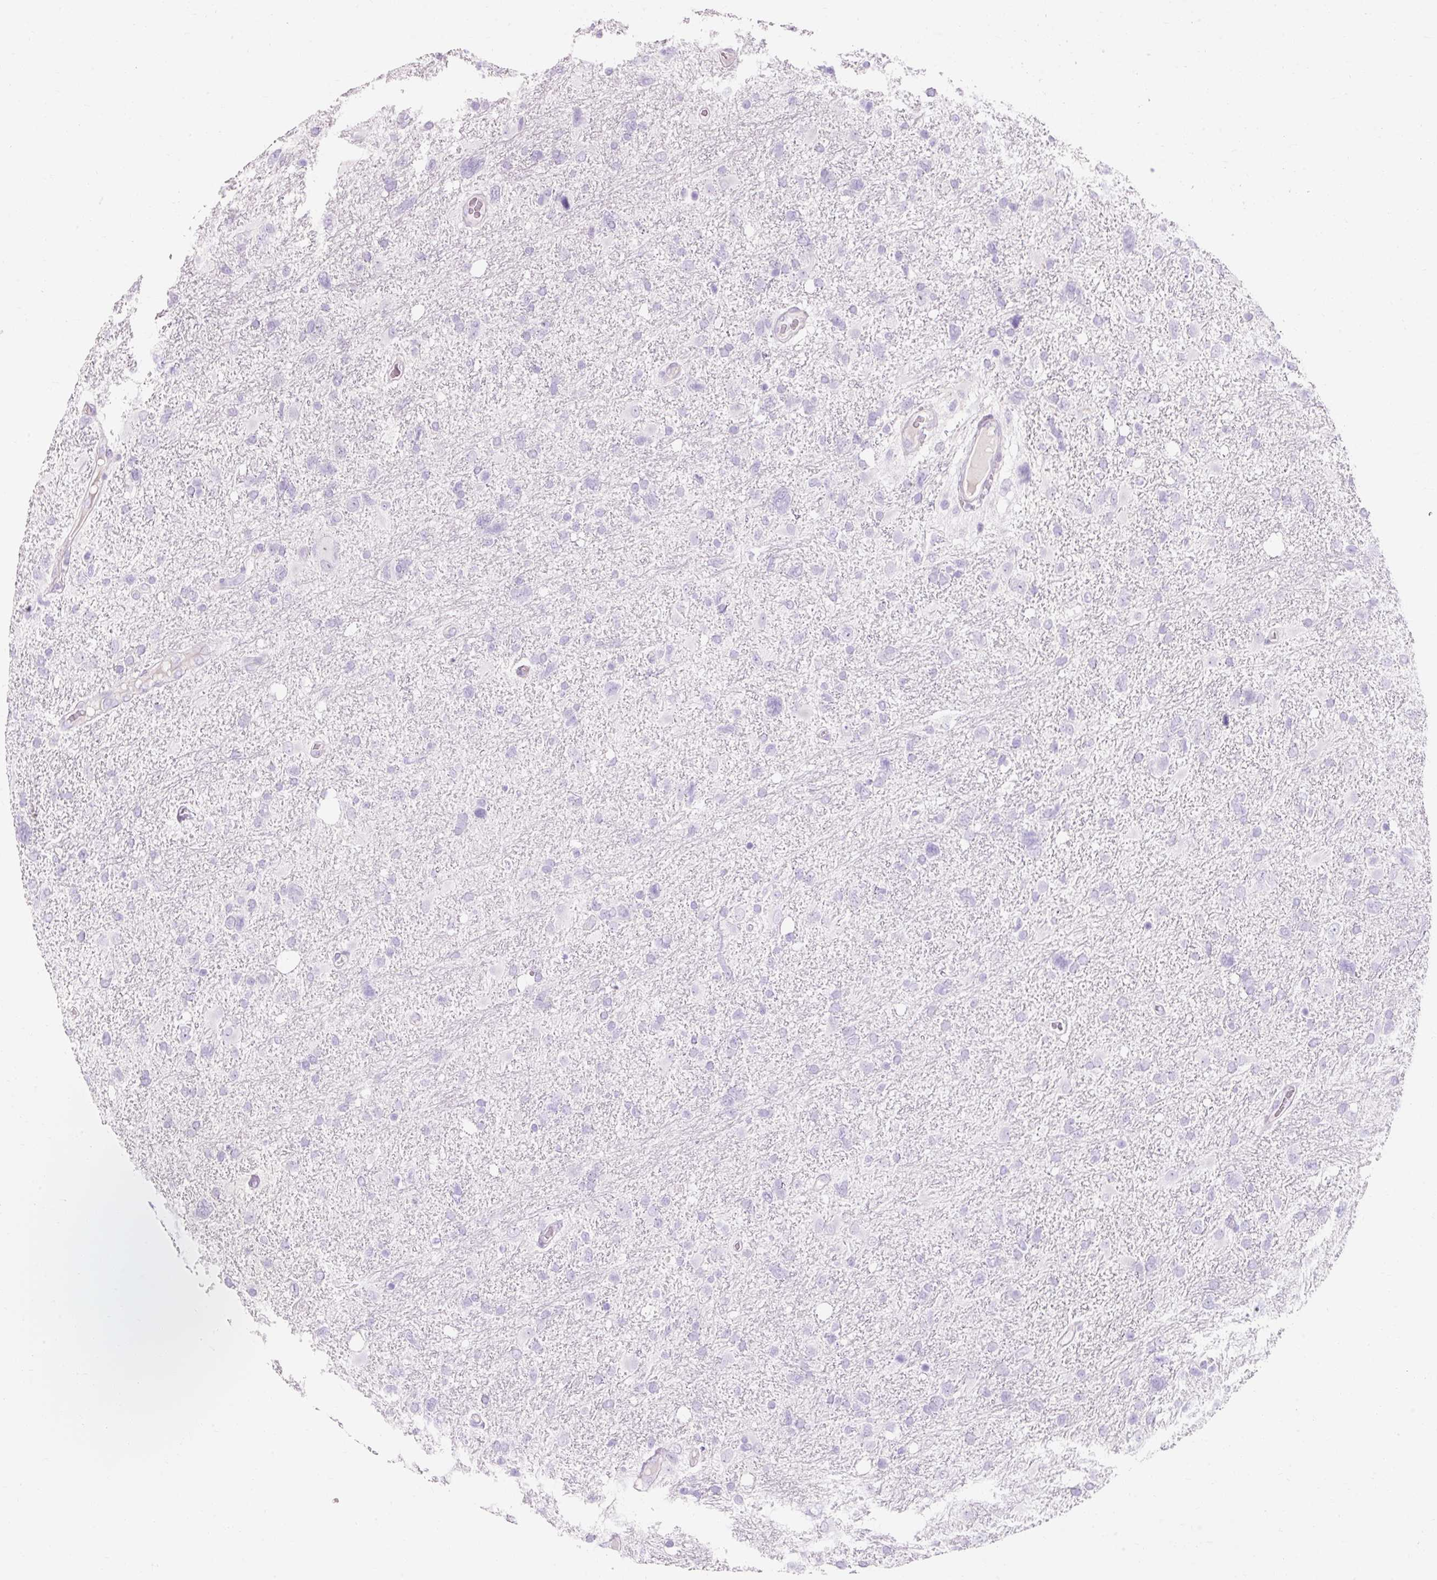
{"staining": {"intensity": "negative", "quantity": "none", "location": "none"}, "tissue": "glioma", "cell_type": "Tumor cells", "image_type": "cancer", "snomed": [{"axis": "morphology", "description": "Glioma, malignant, High grade"}, {"axis": "topography", "description": "Brain"}], "caption": "Glioma was stained to show a protein in brown. There is no significant expression in tumor cells. The staining is performed using DAB (3,3'-diaminobenzidine) brown chromogen with nuclei counter-stained in using hematoxylin.", "gene": "TMEM213", "patient": {"sex": "male", "age": 61}}